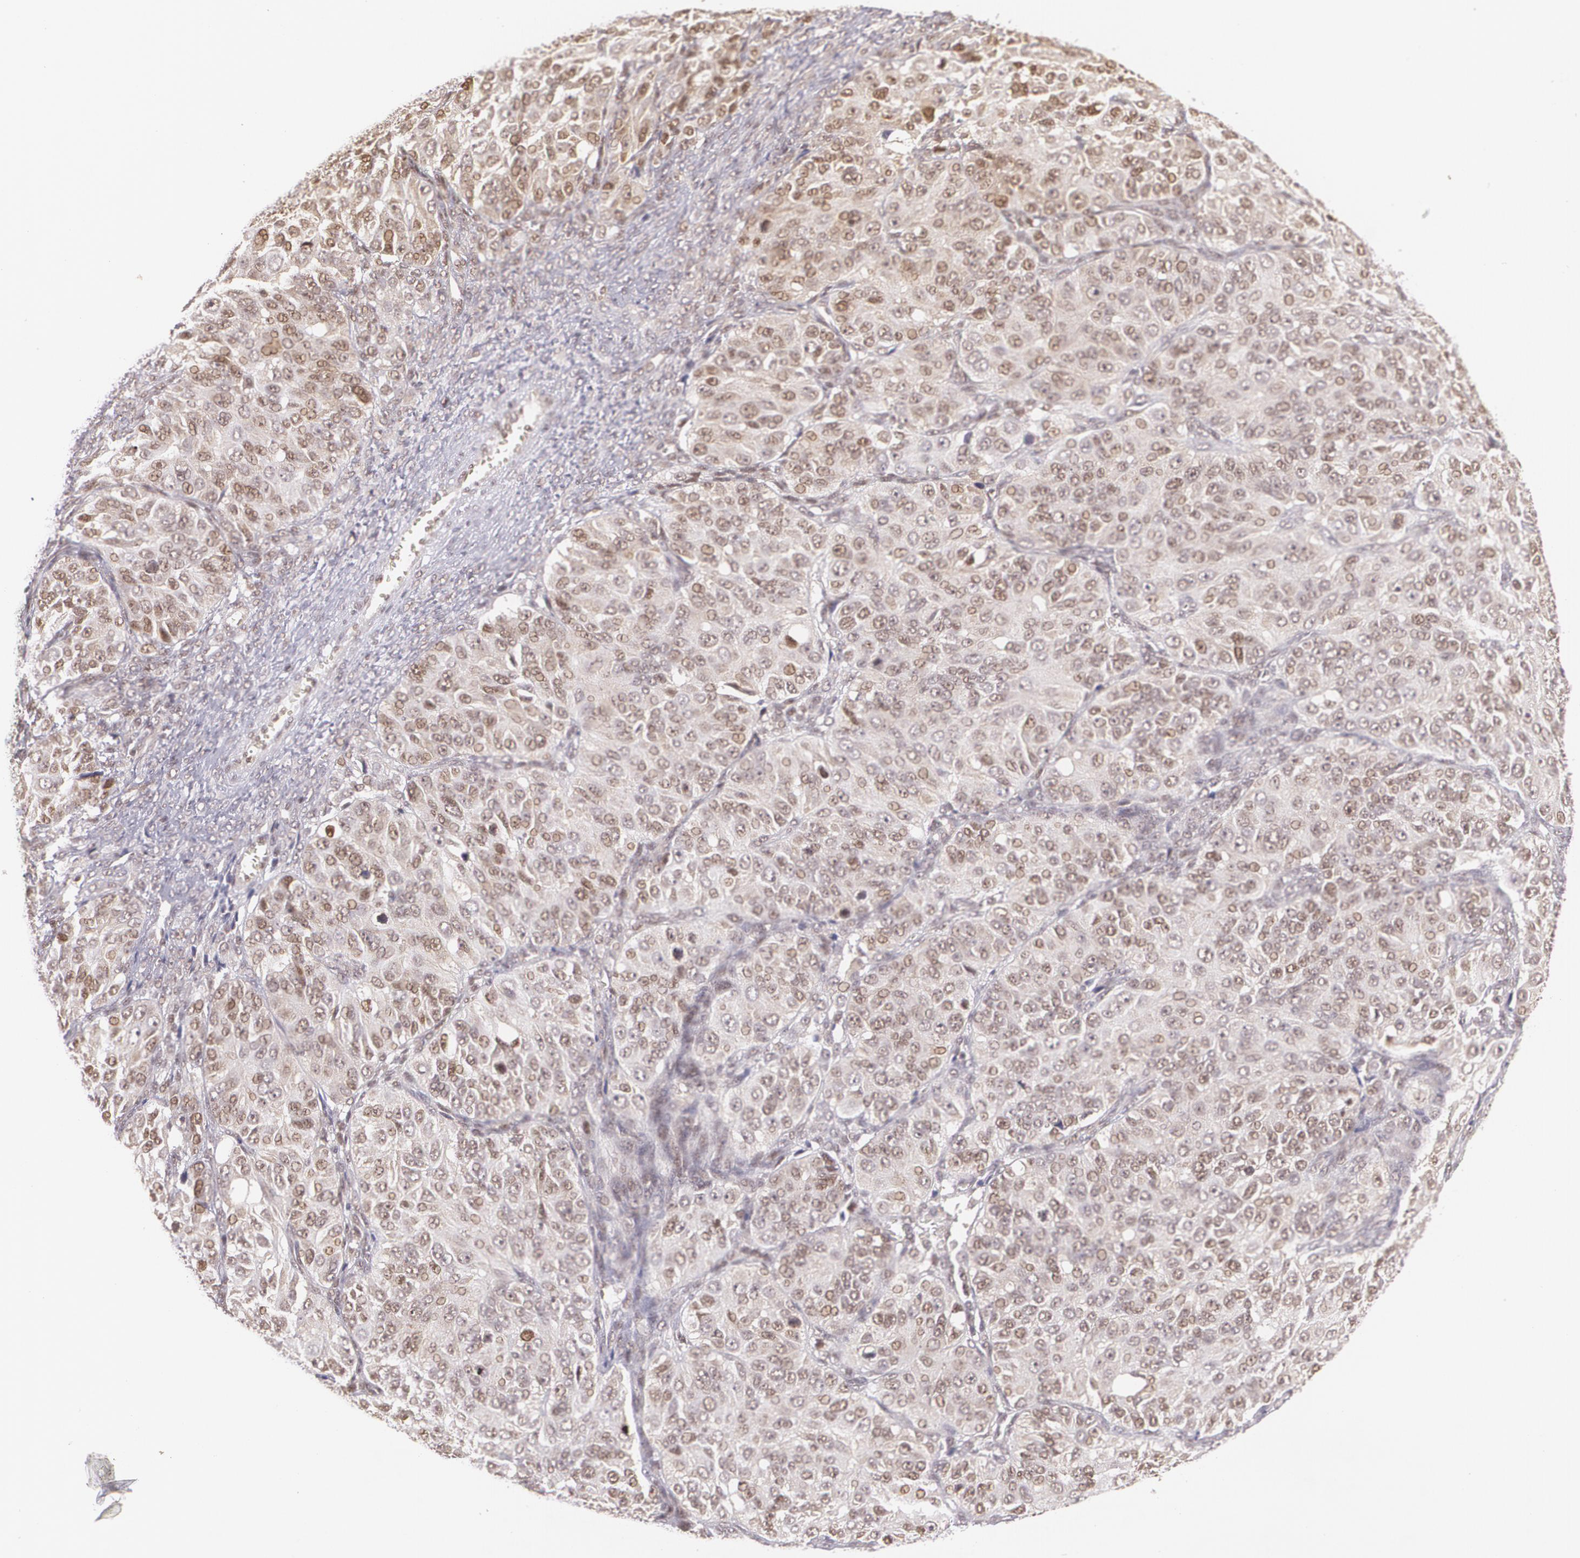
{"staining": {"intensity": "moderate", "quantity": "25%-75%", "location": "nuclear"}, "tissue": "ovarian cancer", "cell_type": "Tumor cells", "image_type": "cancer", "snomed": [{"axis": "morphology", "description": "Carcinoma, endometroid"}, {"axis": "topography", "description": "Ovary"}], "caption": "This is an image of immunohistochemistry staining of ovarian cancer, which shows moderate positivity in the nuclear of tumor cells.", "gene": "CUL2", "patient": {"sex": "female", "age": 51}}